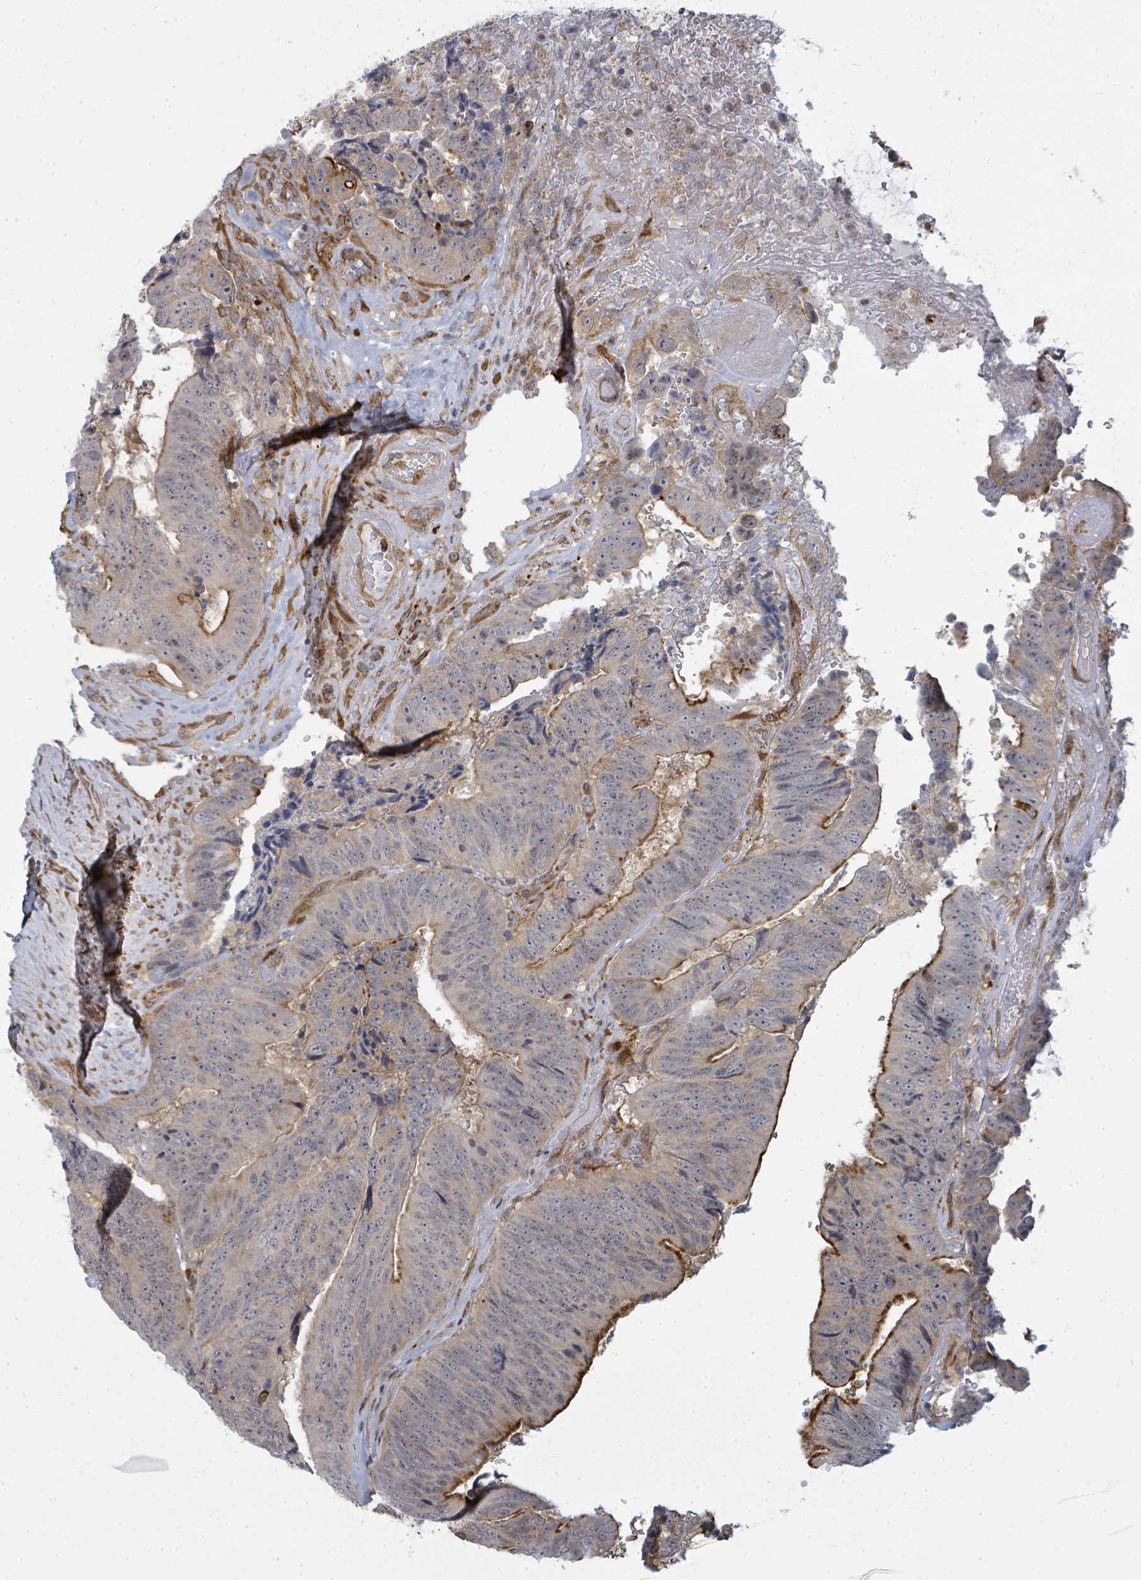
{"staining": {"intensity": "moderate", "quantity": "<25%", "location": "cytoplasmic/membranous"}, "tissue": "colorectal cancer", "cell_type": "Tumor cells", "image_type": "cancer", "snomed": [{"axis": "morphology", "description": "Adenocarcinoma, NOS"}, {"axis": "topography", "description": "Rectum"}], "caption": "Protein expression analysis of human adenocarcinoma (colorectal) reveals moderate cytoplasmic/membranous staining in approximately <25% of tumor cells. Nuclei are stained in blue.", "gene": "PSMG2", "patient": {"sex": "male", "age": 72}}